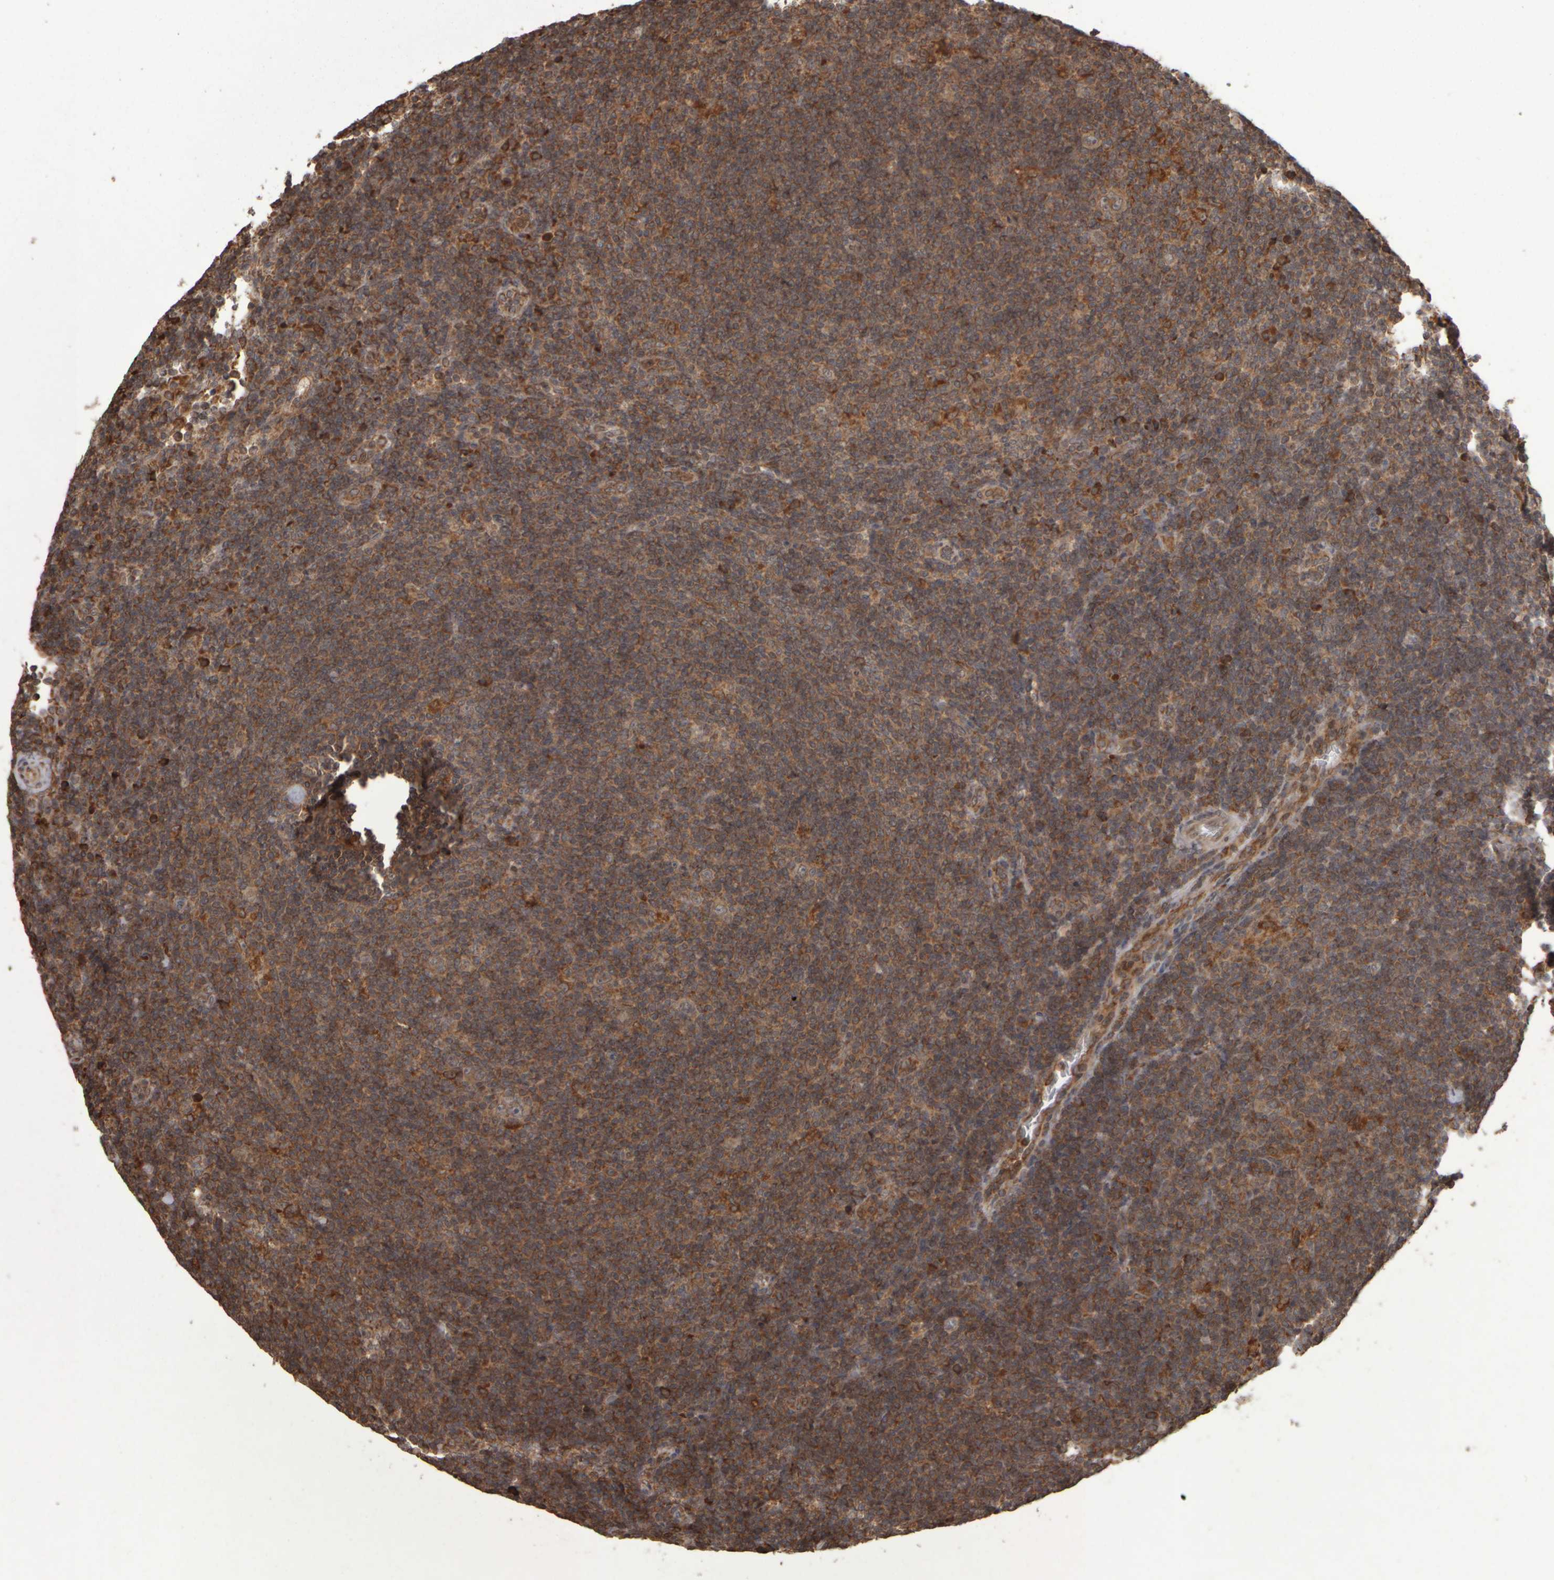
{"staining": {"intensity": "weak", "quantity": ">75%", "location": "cytoplasmic/membranous"}, "tissue": "lymphoma", "cell_type": "Tumor cells", "image_type": "cancer", "snomed": [{"axis": "morphology", "description": "Hodgkin's disease, NOS"}, {"axis": "topography", "description": "Lymph node"}], "caption": "Tumor cells display low levels of weak cytoplasmic/membranous expression in approximately >75% of cells in lymphoma. Ihc stains the protein of interest in brown and the nuclei are stained blue.", "gene": "AGBL3", "patient": {"sex": "female", "age": 57}}